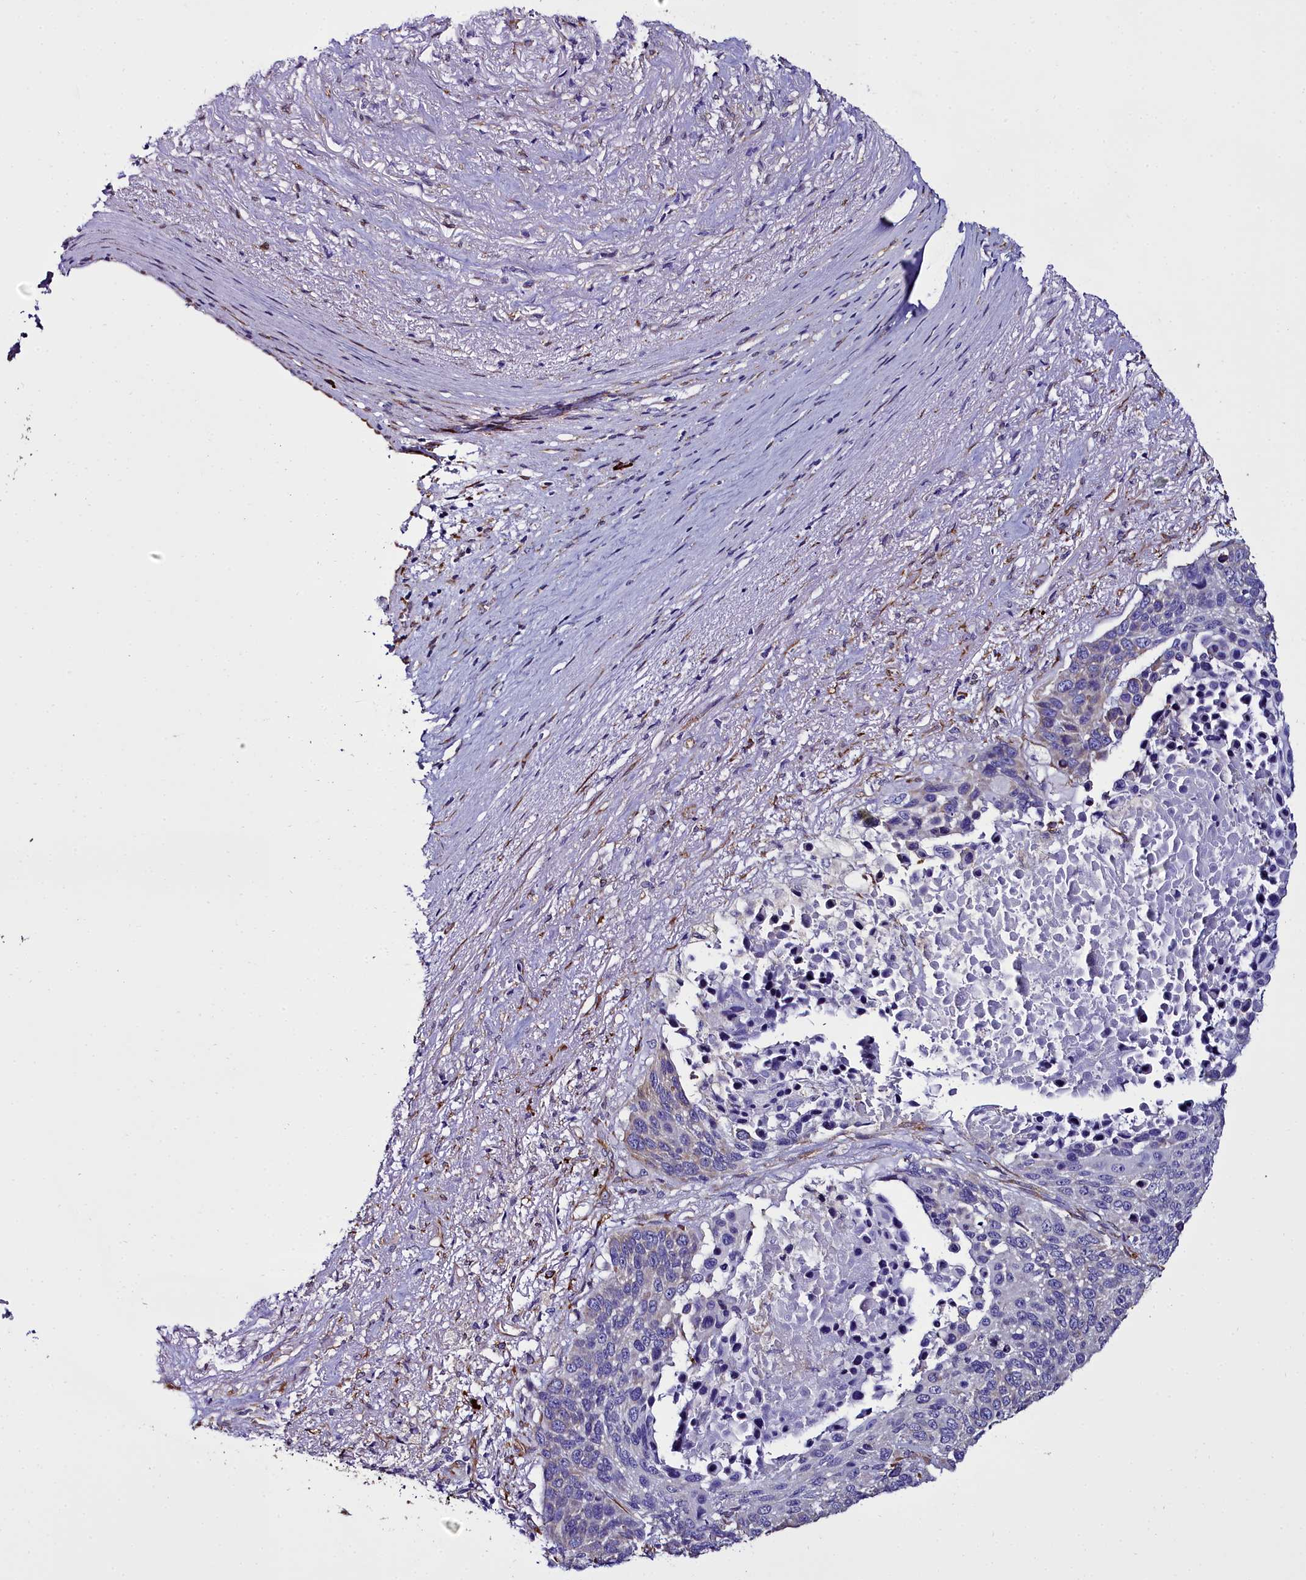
{"staining": {"intensity": "negative", "quantity": "none", "location": "none"}, "tissue": "lung cancer", "cell_type": "Tumor cells", "image_type": "cancer", "snomed": [{"axis": "morphology", "description": "Normal tissue, NOS"}, {"axis": "morphology", "description": "Squamous cell carcinoma, NOS"}, {"axis": "topography", "description": "Lymph node"}, {"axis": "topography", "description": "Lung"}], "caption": "The histopathology image exhibits no staining of tumor cells in lung cancer (squamous cell carcinoma).", "gene": "TXNDC5", "patient": {"sex": "male", "age": 66}}